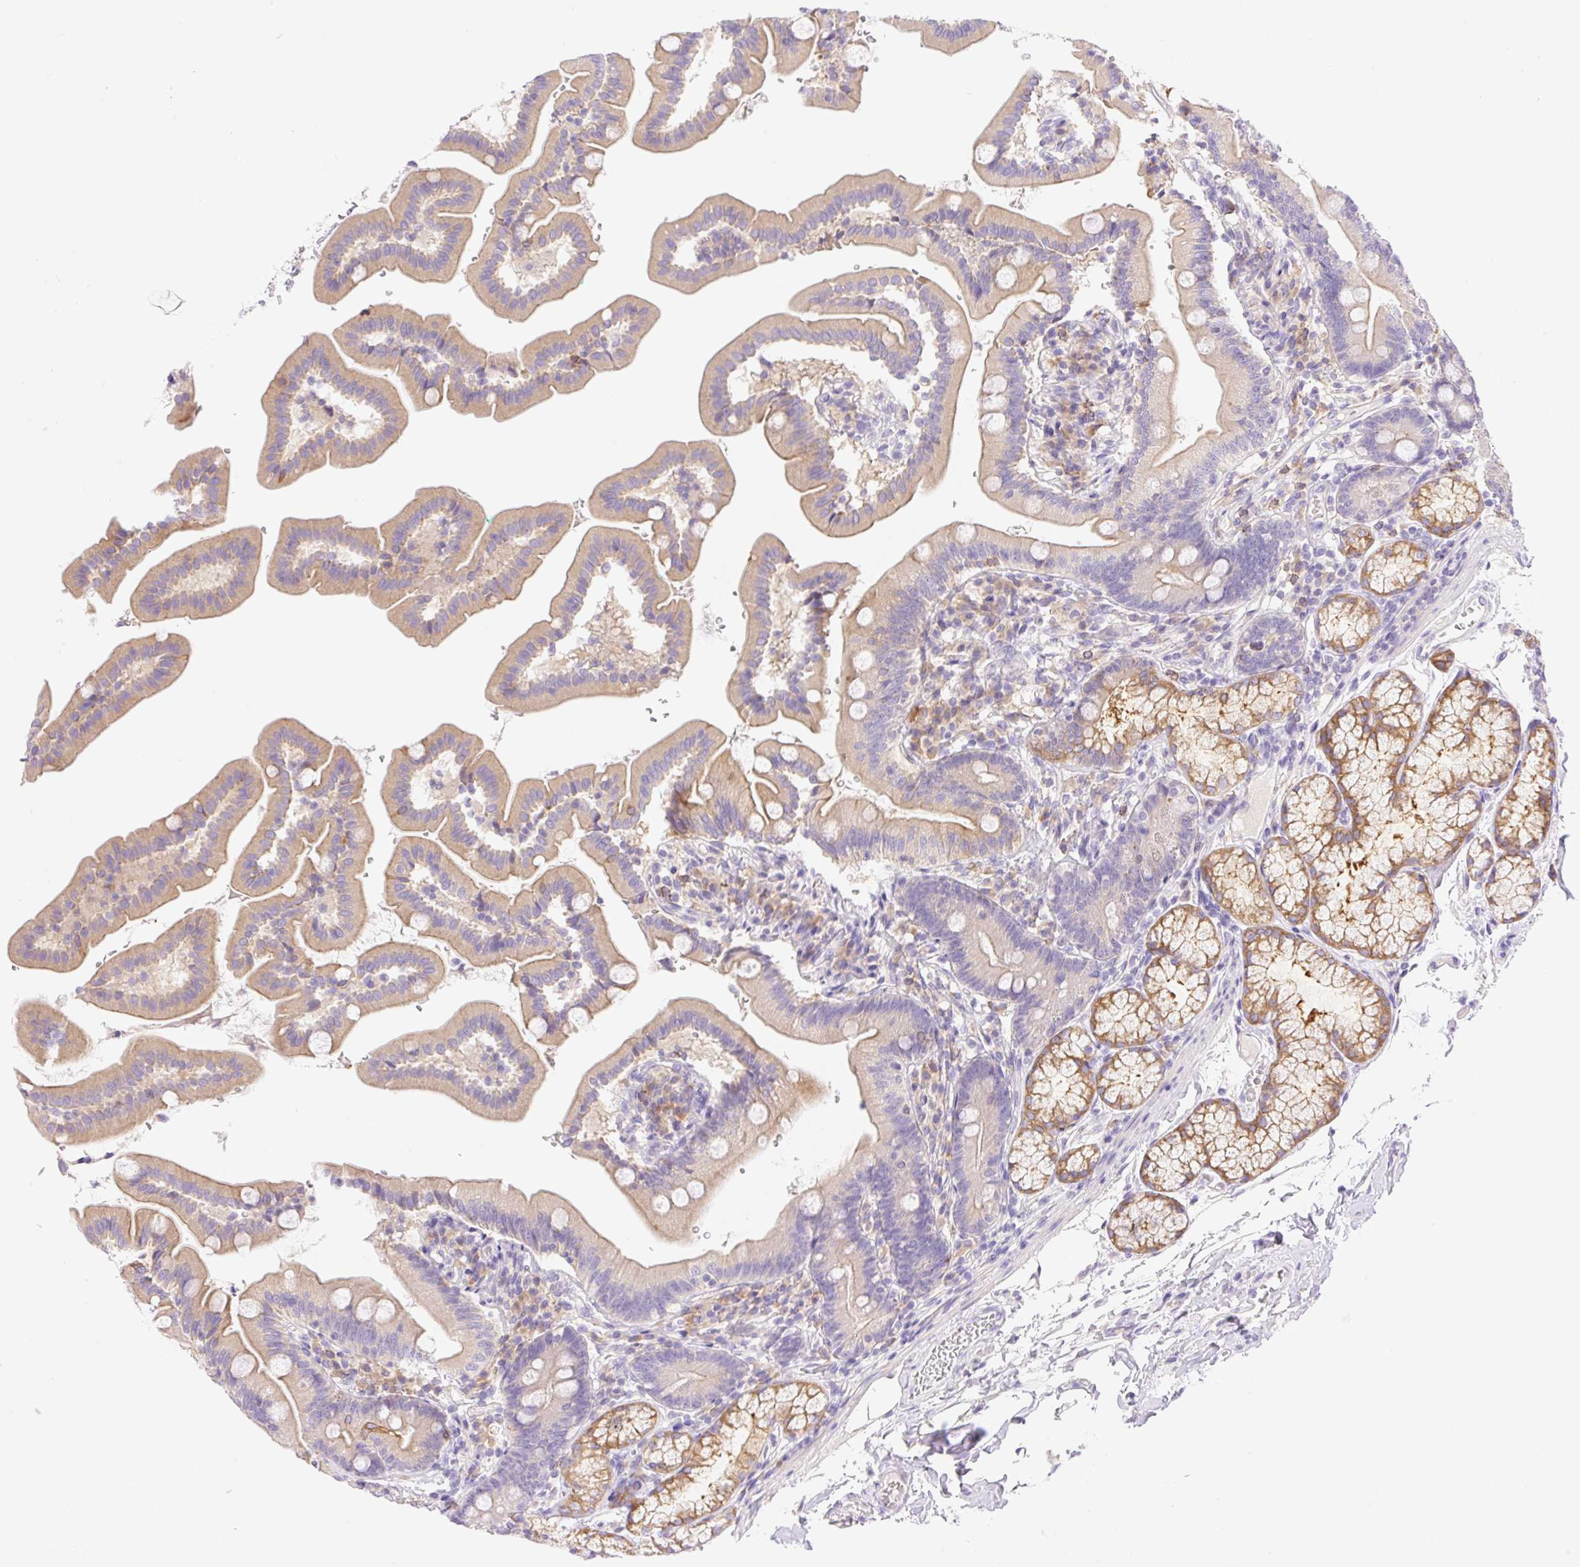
{"staining": {"intensity": "weak", "quantity": "25%-75%", "location": "cytoplasmic/membranous"}, "tissue": "duodenum", "cell_type": "Glandular cells", "image_type": "normal", "snomed": [{"axis": "morphology", "description": "Normal tissue, NOS"}, {"axis": "topography", "description": "Duodenum"}], "caption": "Immunohistochemical staining of benign human duodenum demonstrates low levels of weak cytoplasmic/membranous expression in about 25%-75% of glandular cells.", "gene": "DENND5A", "patient": {"sex": "female", "age": 67}}